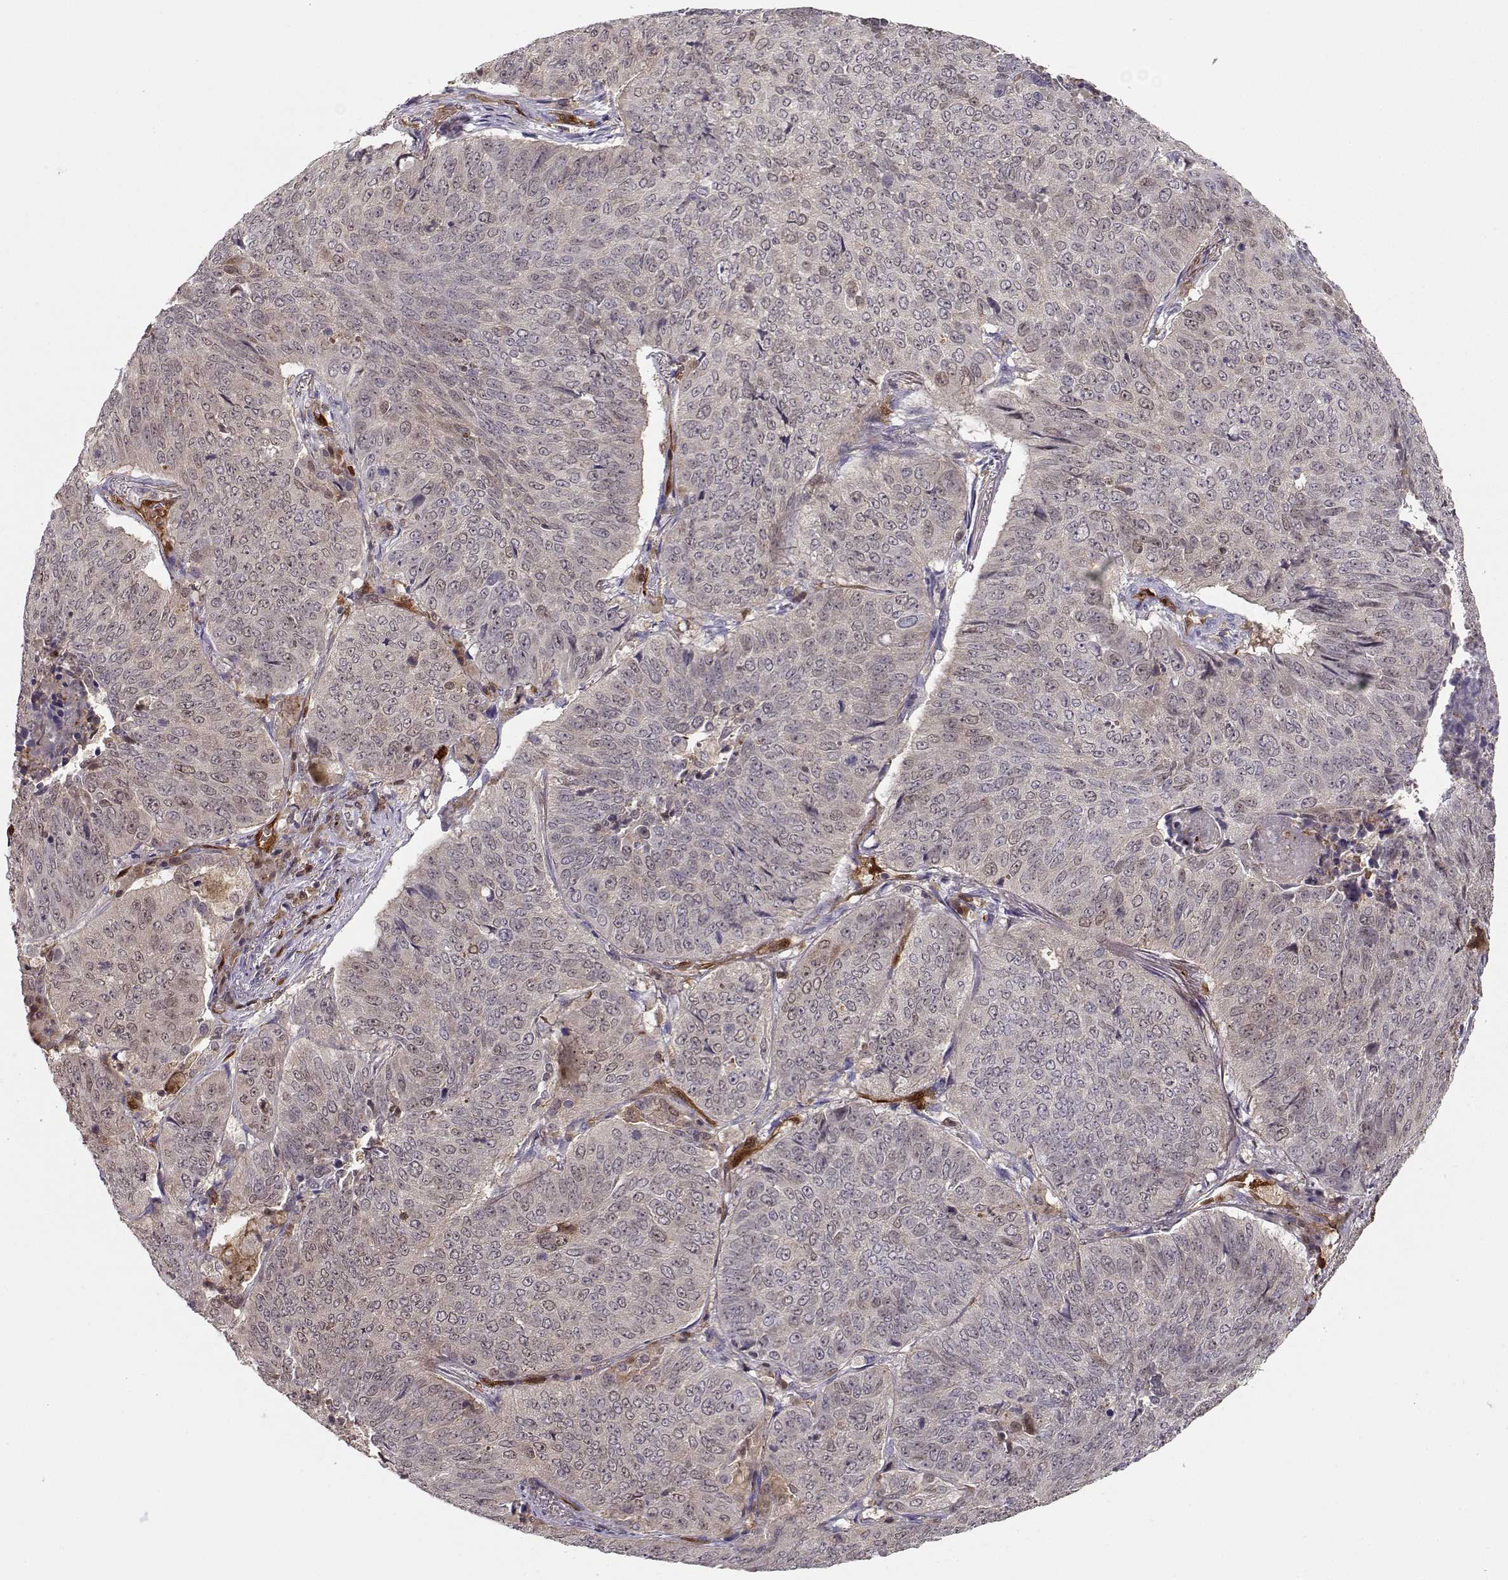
{"staining": {"intensity": "negative", "quantity": "none", "location": "none"}, "tissue": "lung cancer", "cell_type": "Tumor cells", "image_type": "cancer", "snomed": [{"axis": "morphology", "description": "Normal tissue, NOS"}, {"axis": "morphology", "description": "Squamous cell carcinoma, NOS"}, {"axis": "topography", "description": "Bronchus"}, {"axis": "topography", "description": "Lung"}], "caption": "Squamous cell carcinoma (lung) stained for a protein using IHC reveals no expression tumor cells.", "gene": "PNP", "patient": {"sex": "male", "age": 64}}